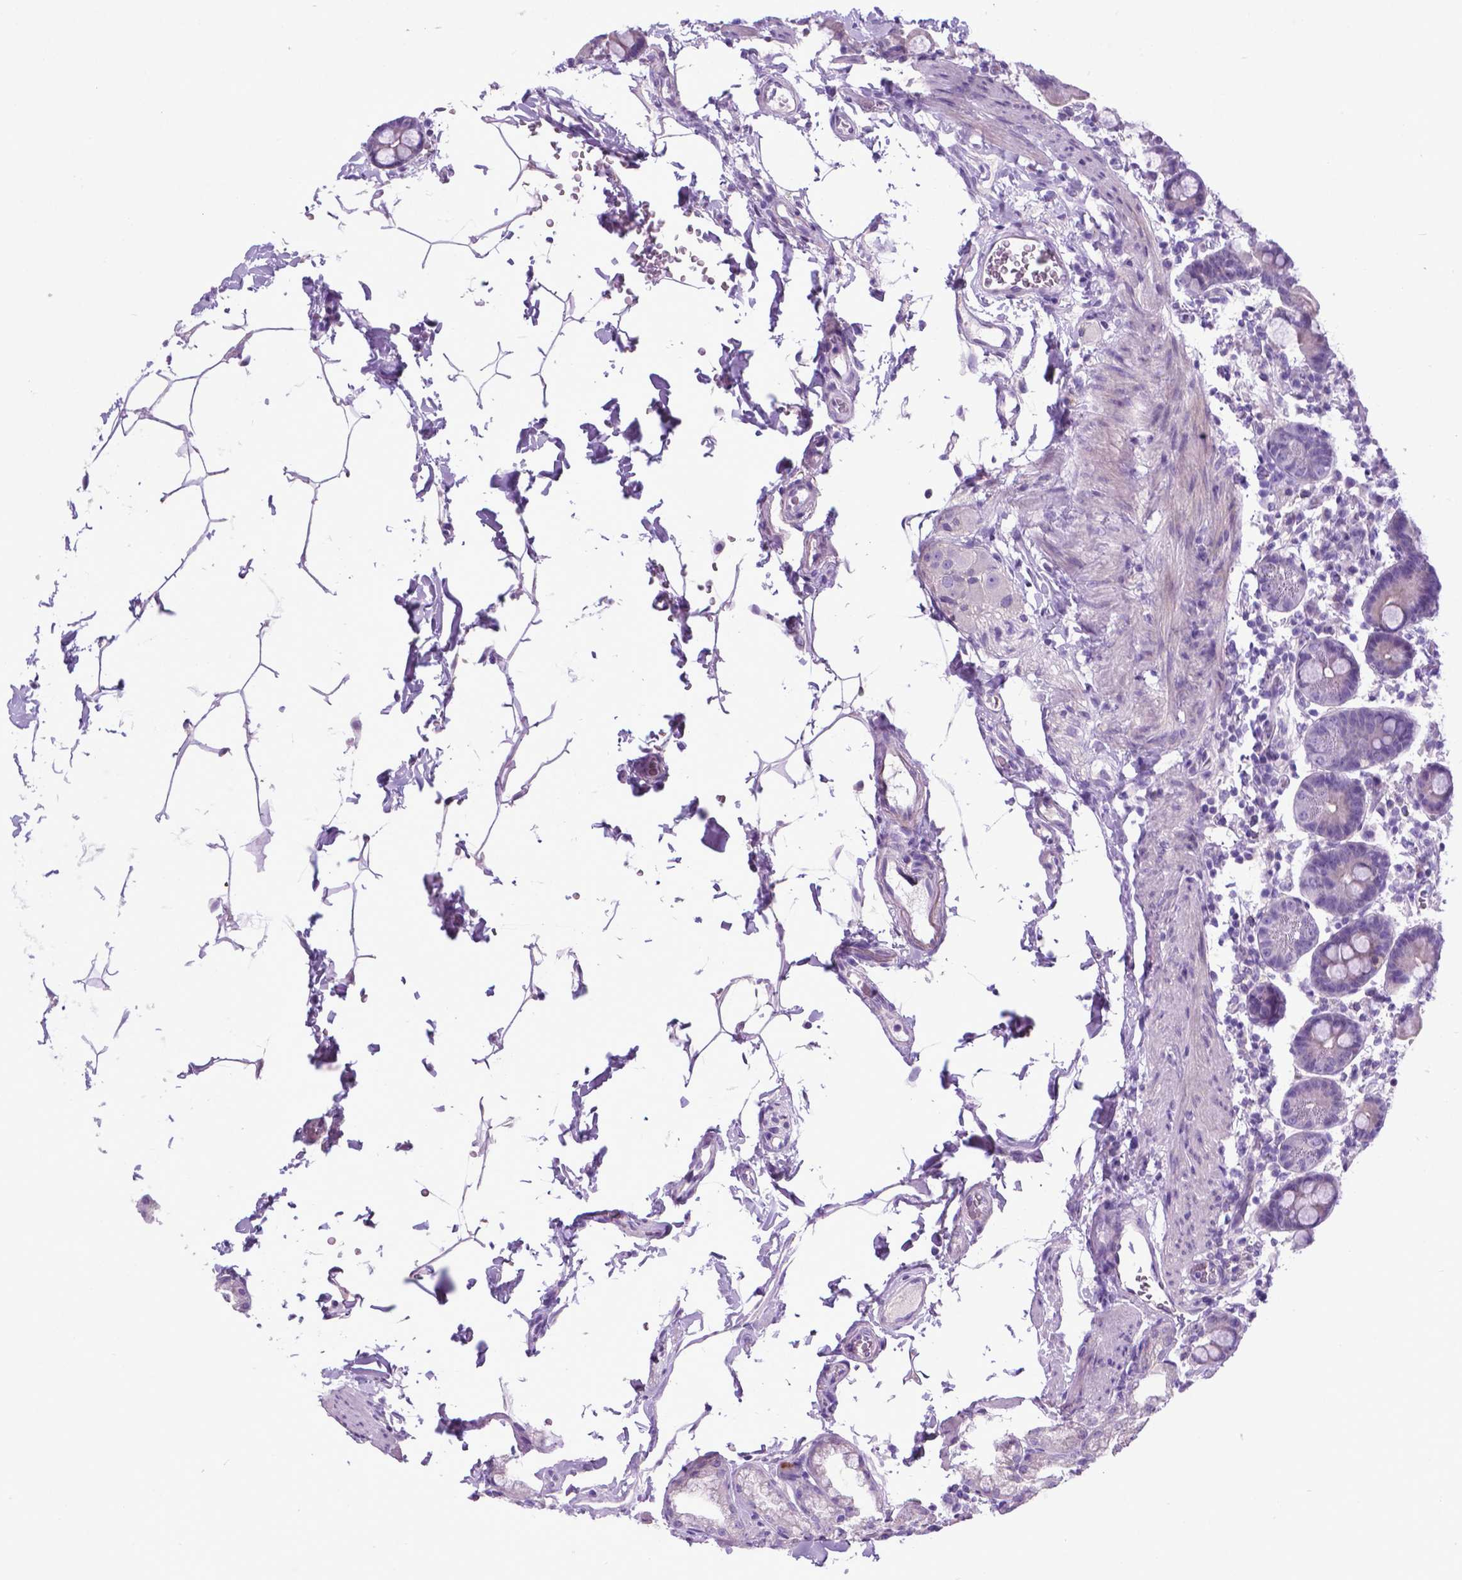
{"staining": {"intensity": "negative", "quantity": "none", "location": "none"}, "tissue": "duodenum", "cell_type": "Glandular cells", "image_type": "normal", "snomed": [{"axis": "morphology", "description": "Normal tissue, NOS"}, {"axis": "topography", "description": "Pancreas"}, {"axis": "topography", "description": "Duodenum"}], "caption": "Immunohistochemistry (IHC) of normal human duodenum shows no staining in glandular cells. (DAB immunohistochemistry with hematoxylin counter stain).", "gene": "ADRA2B", "patient": {"sex": "male", "age": 59}}